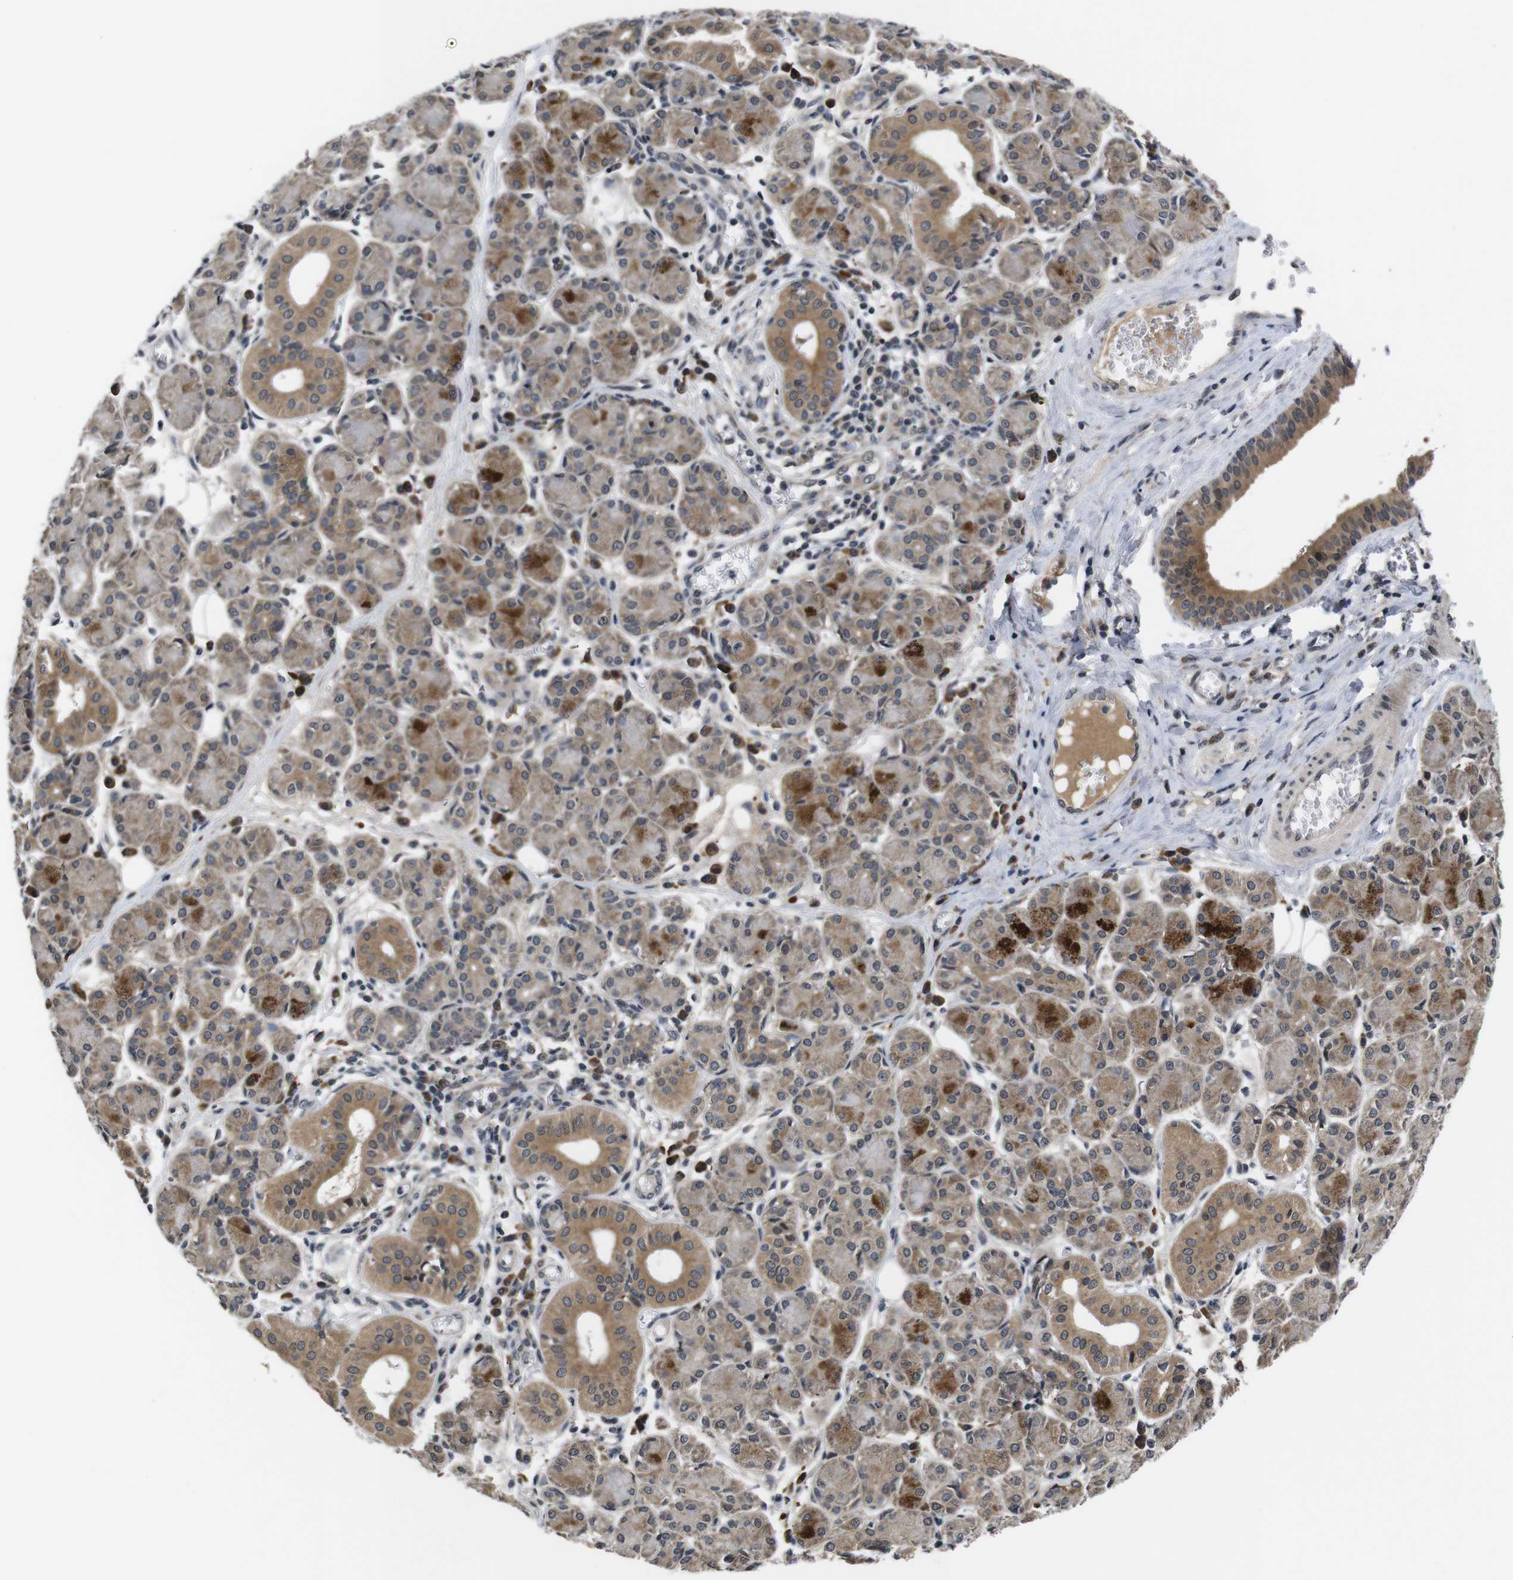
{"staining": {"intensity": "moderate", "quantity": "25%-75%", "location": "cytoplasmic/membranous"}, "tissue": "salivary gland", "cell_type": "Glandular cells", "image_type": "normal", "snomed": [{"axis": "morphology", "description": "Normal tissue, NOS"}, {"axis": "morphology", "description": "Inflammation, NOS"}, {"axis": "topography", "description": "Lymph node"}, {"axis": "topography", "description": "Salivary gland"}], "caption": "The histopathology image reveals a brown stain indicating the presence of a protein in the cytoplasmic/membranous of glandular cells in salivary gland. Immunohistochemistry stains the protein in brown and the nuclei are stained blue.", "gene": "ZBTB46", "patient": {"sex": "male", "age": 3}}